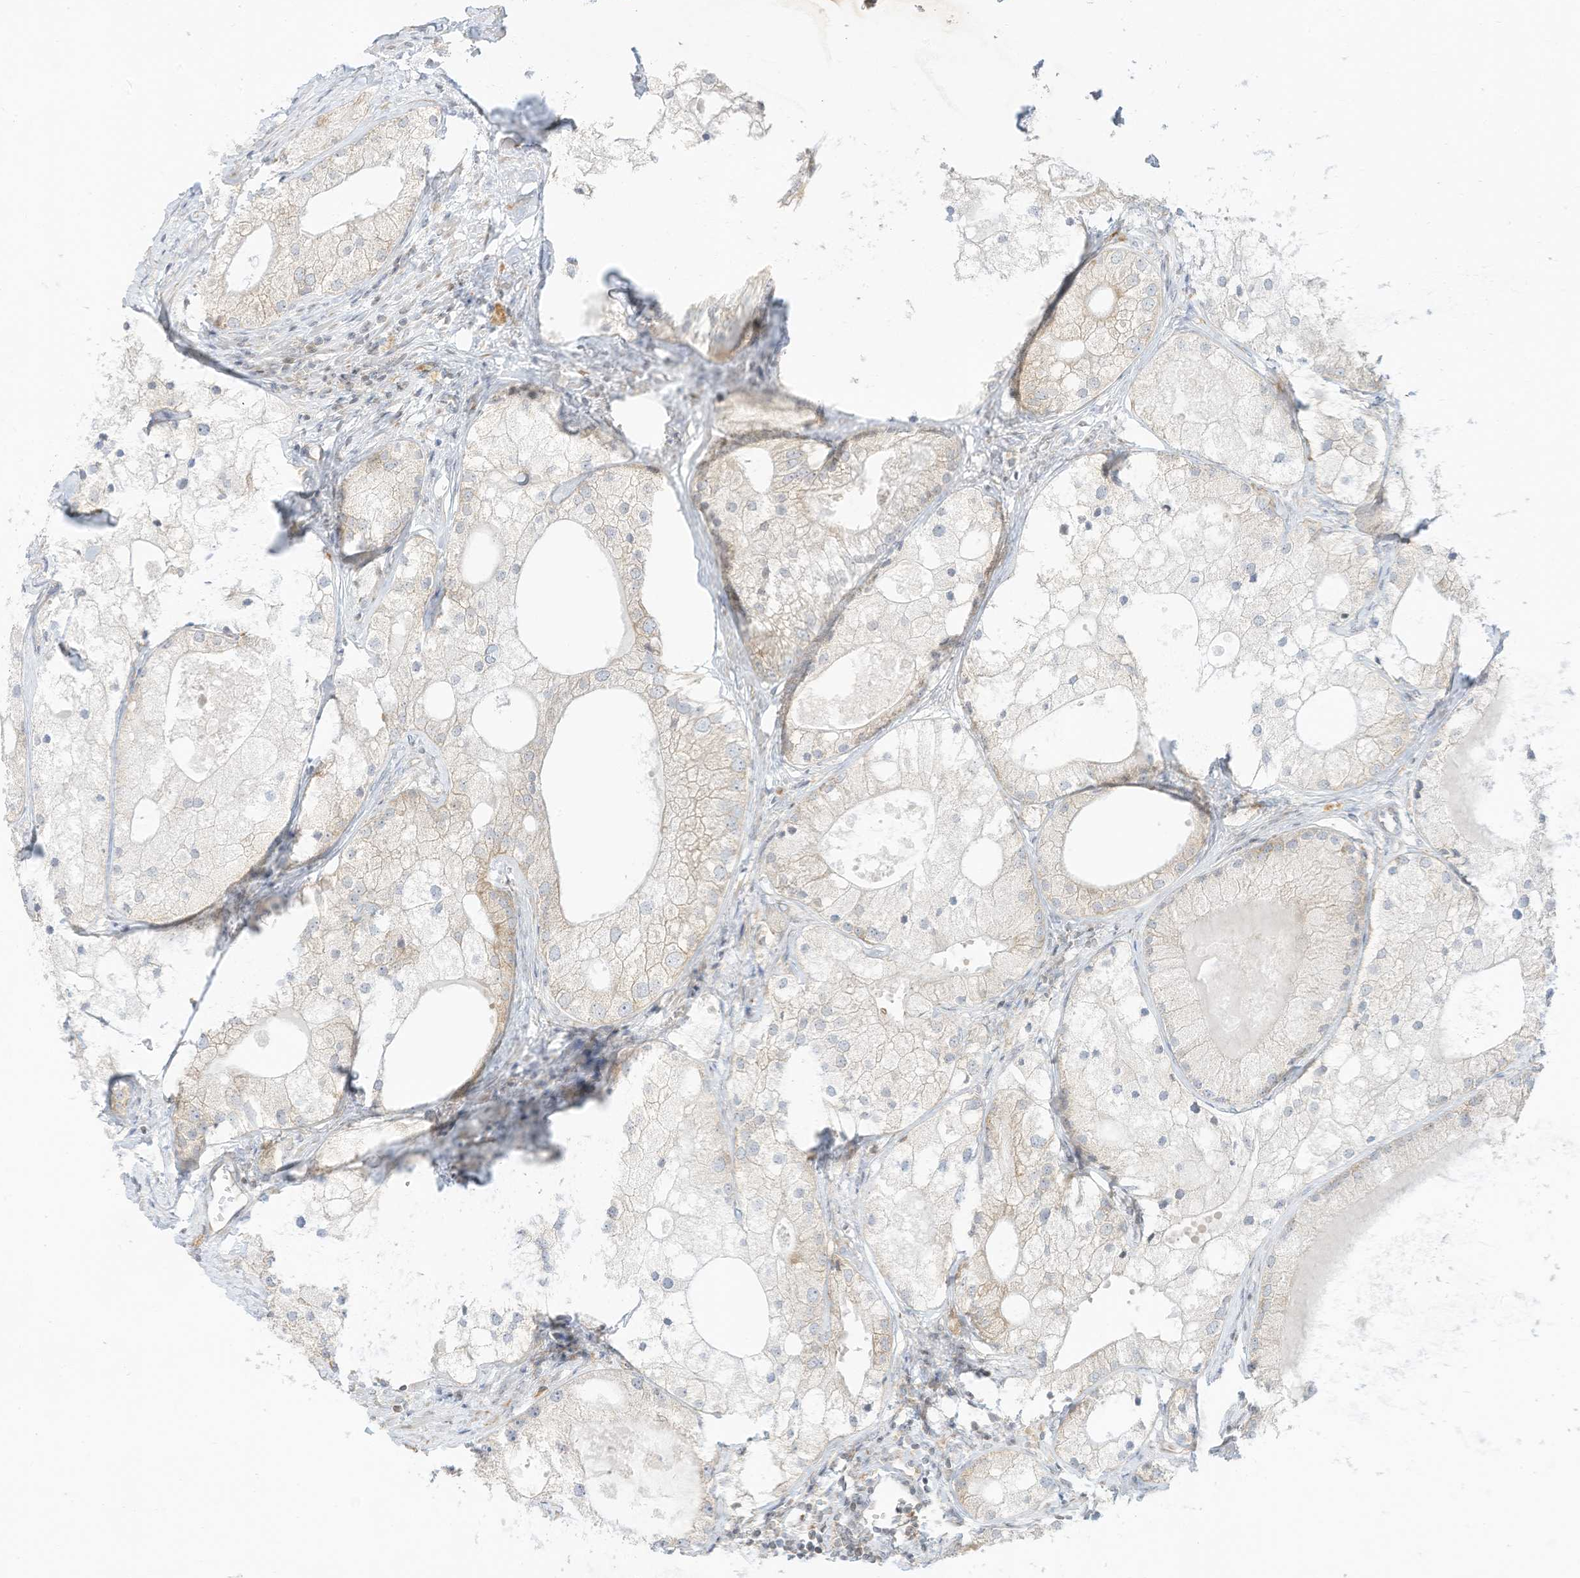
{"staining": {"intensity": "weak", "quantity": "<25%", "location": "cytoplasmic/membranous"}, "tissue": "prostate cancer", "cell_type": "Tumor cells", "image_type": "cancer", "snomed": [{"axis": "morphology", "description": "Adenocarcinoma, Low grade"}, {"axis": "topography", "description": "Prostate"}], "caption": "A histopathology image of prostate cancer (adenocarcinoma (low-grade)) stained for a protein reveals no brown staining in tumor cells.", "gene": "EDF1", "patient": {"sex": "male", "age": 69}}